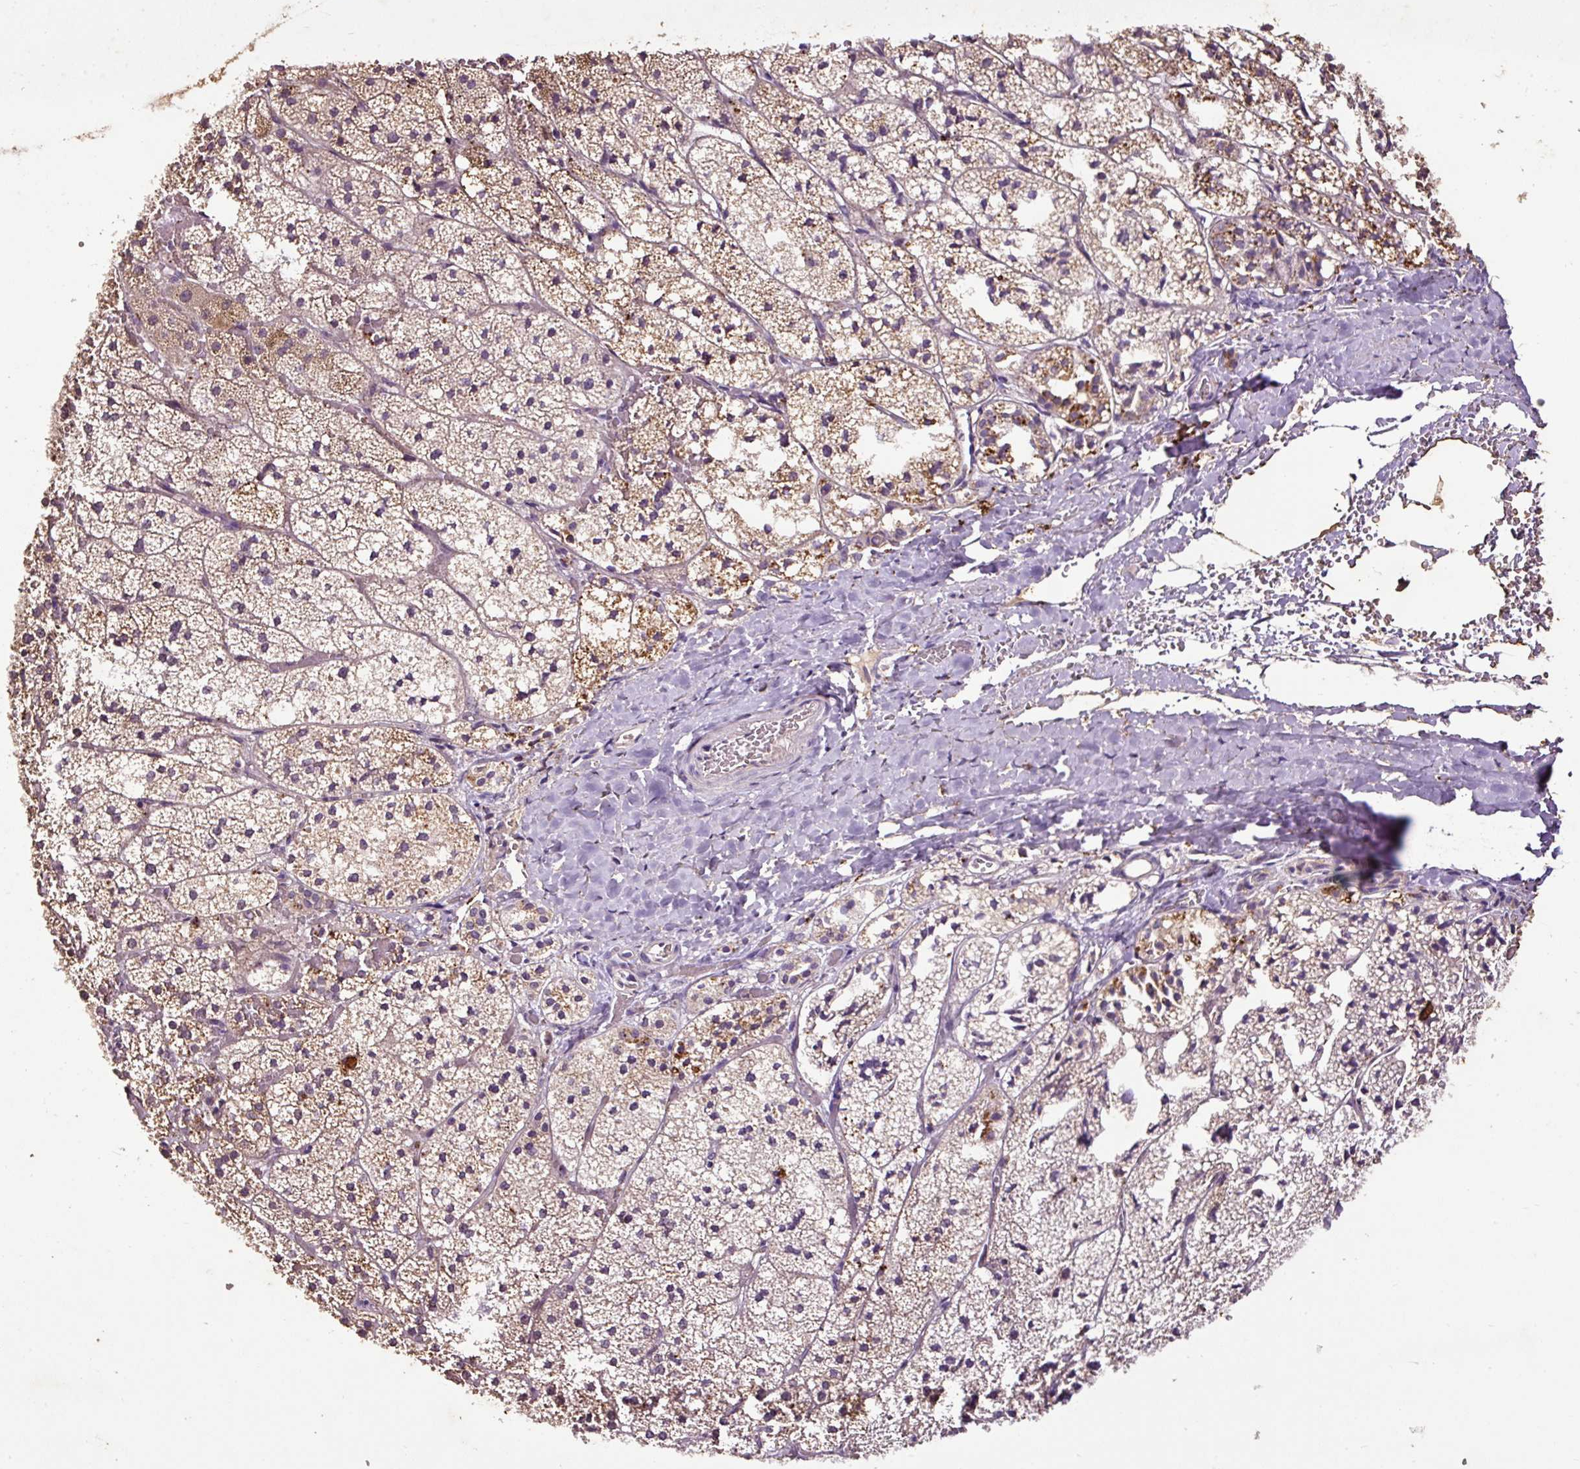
{"staining": {"intensity": "weak", "quantity": ">75%", "location": "cytoplasmic/membranous"}, "tissue": "adrenal gland", "cell_type": "Glandular cells", "image_type": "normal", "snomed": [{"axis": "morphology", "description": "Normal tissue, NOS"}, {"axis": "topography", "description": "Adrenal gland"}], "caption": "Brown immunohistochemical staining in benign human adrenal gland reveals weak cytoplasmic/membranous expression in about >75% of glandular cells.", "gene": "LRTM2", "patient": {"sex": "male", "age": 53}}